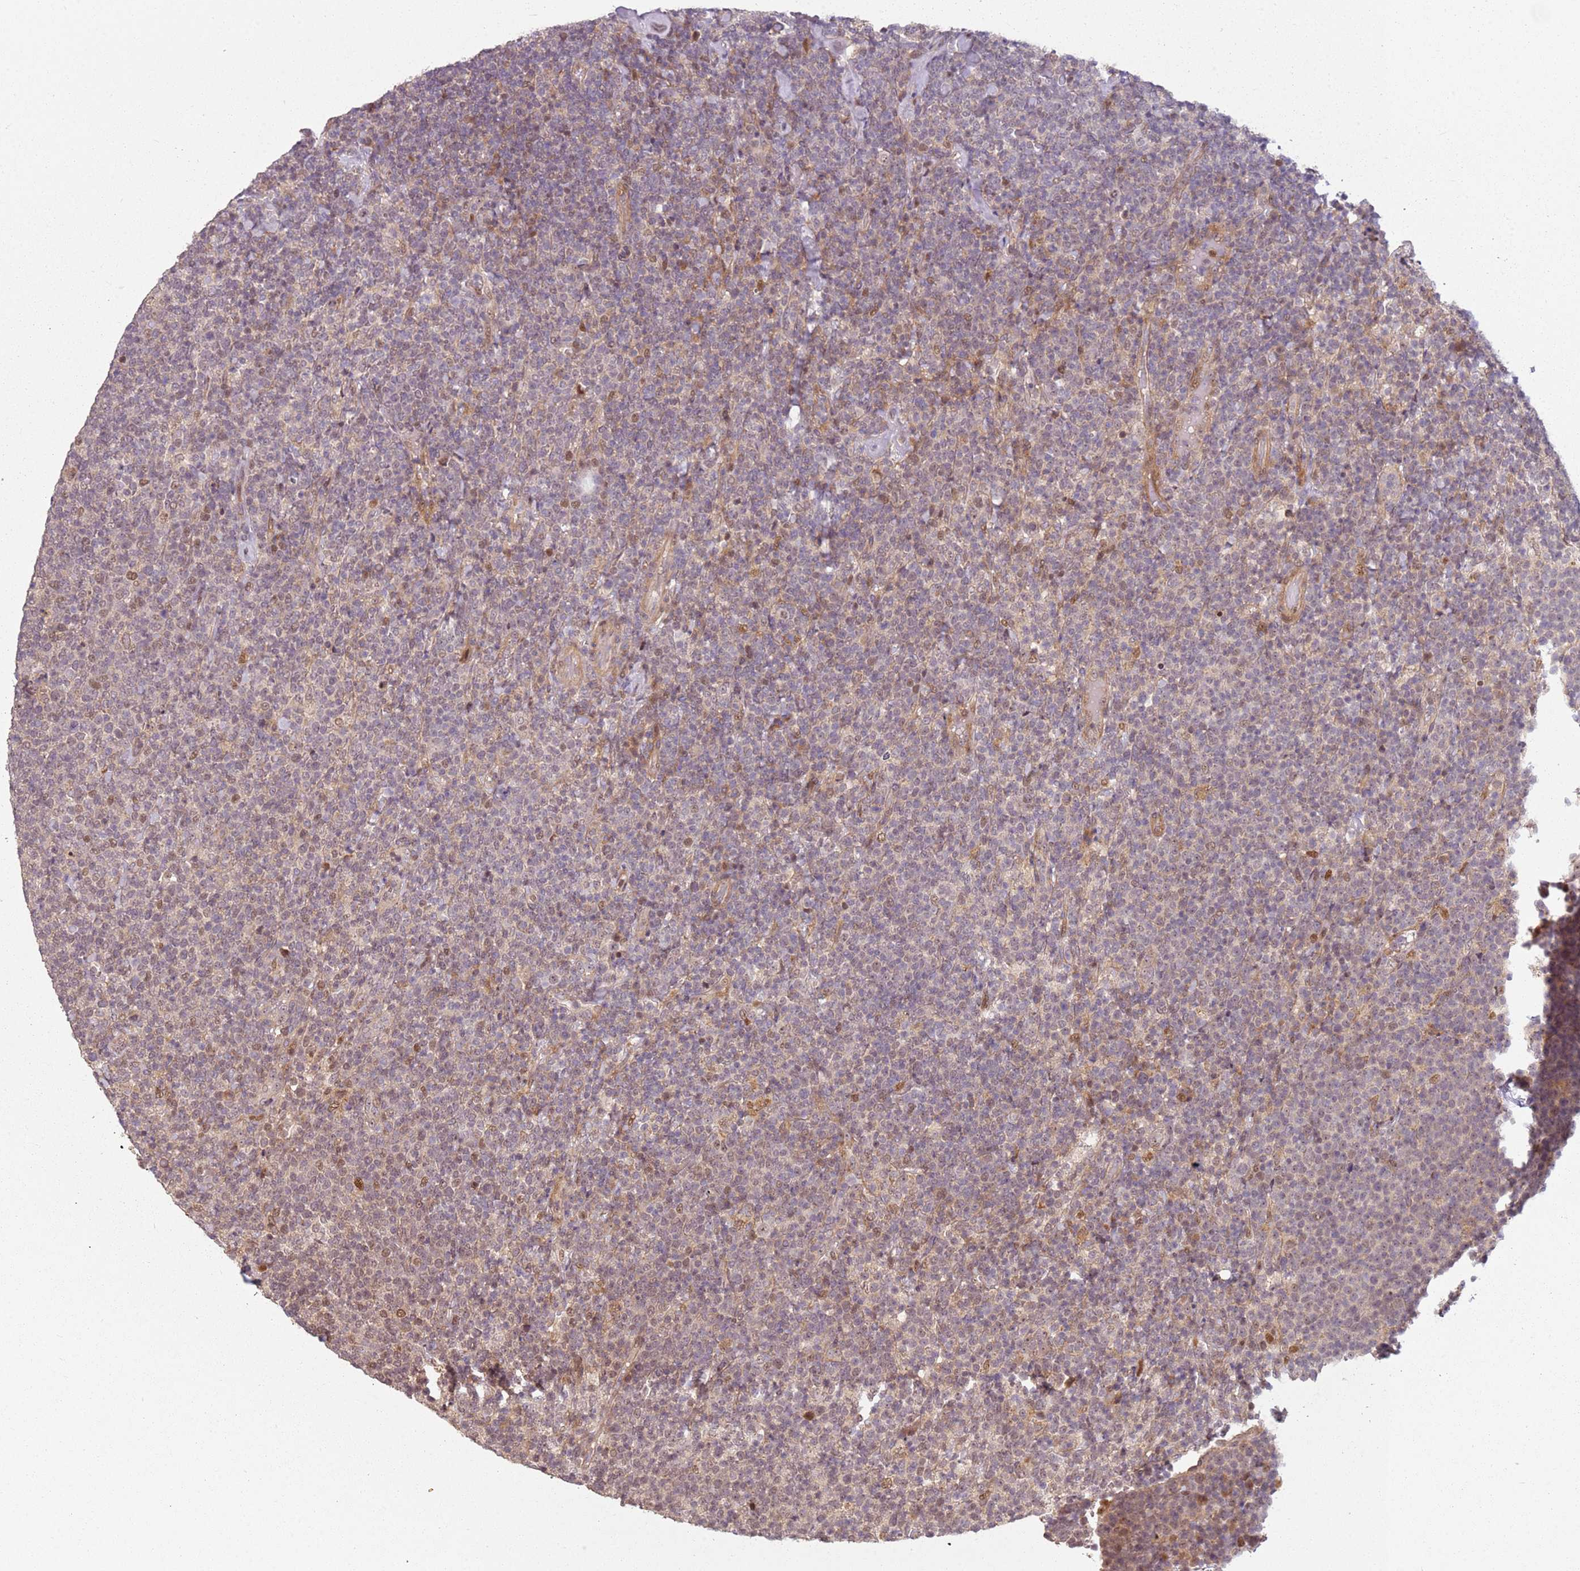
{"staining": {"intensity": "moderate", "quantity": "<25%", "location": "nuclear"}, "tissue": "lymphoma", "cell_type": "Tumor cells", "image_type": "cancer", "snomed": [{"axis": "morphology", "description": "Malignant lymphoma, non-Hodgkin's type, High grade"}, {"axis": "topography", "description": "Lymph node"}], "caption": "Immunohistochemistry micrograph of human lymphoma stained for a protein (brown), which exhibits low levels of moderate nuclear staining in approximately <25% of tumor cells.", "gene": "CHURC1", "patient": {"sex": "male", "age": 61}}